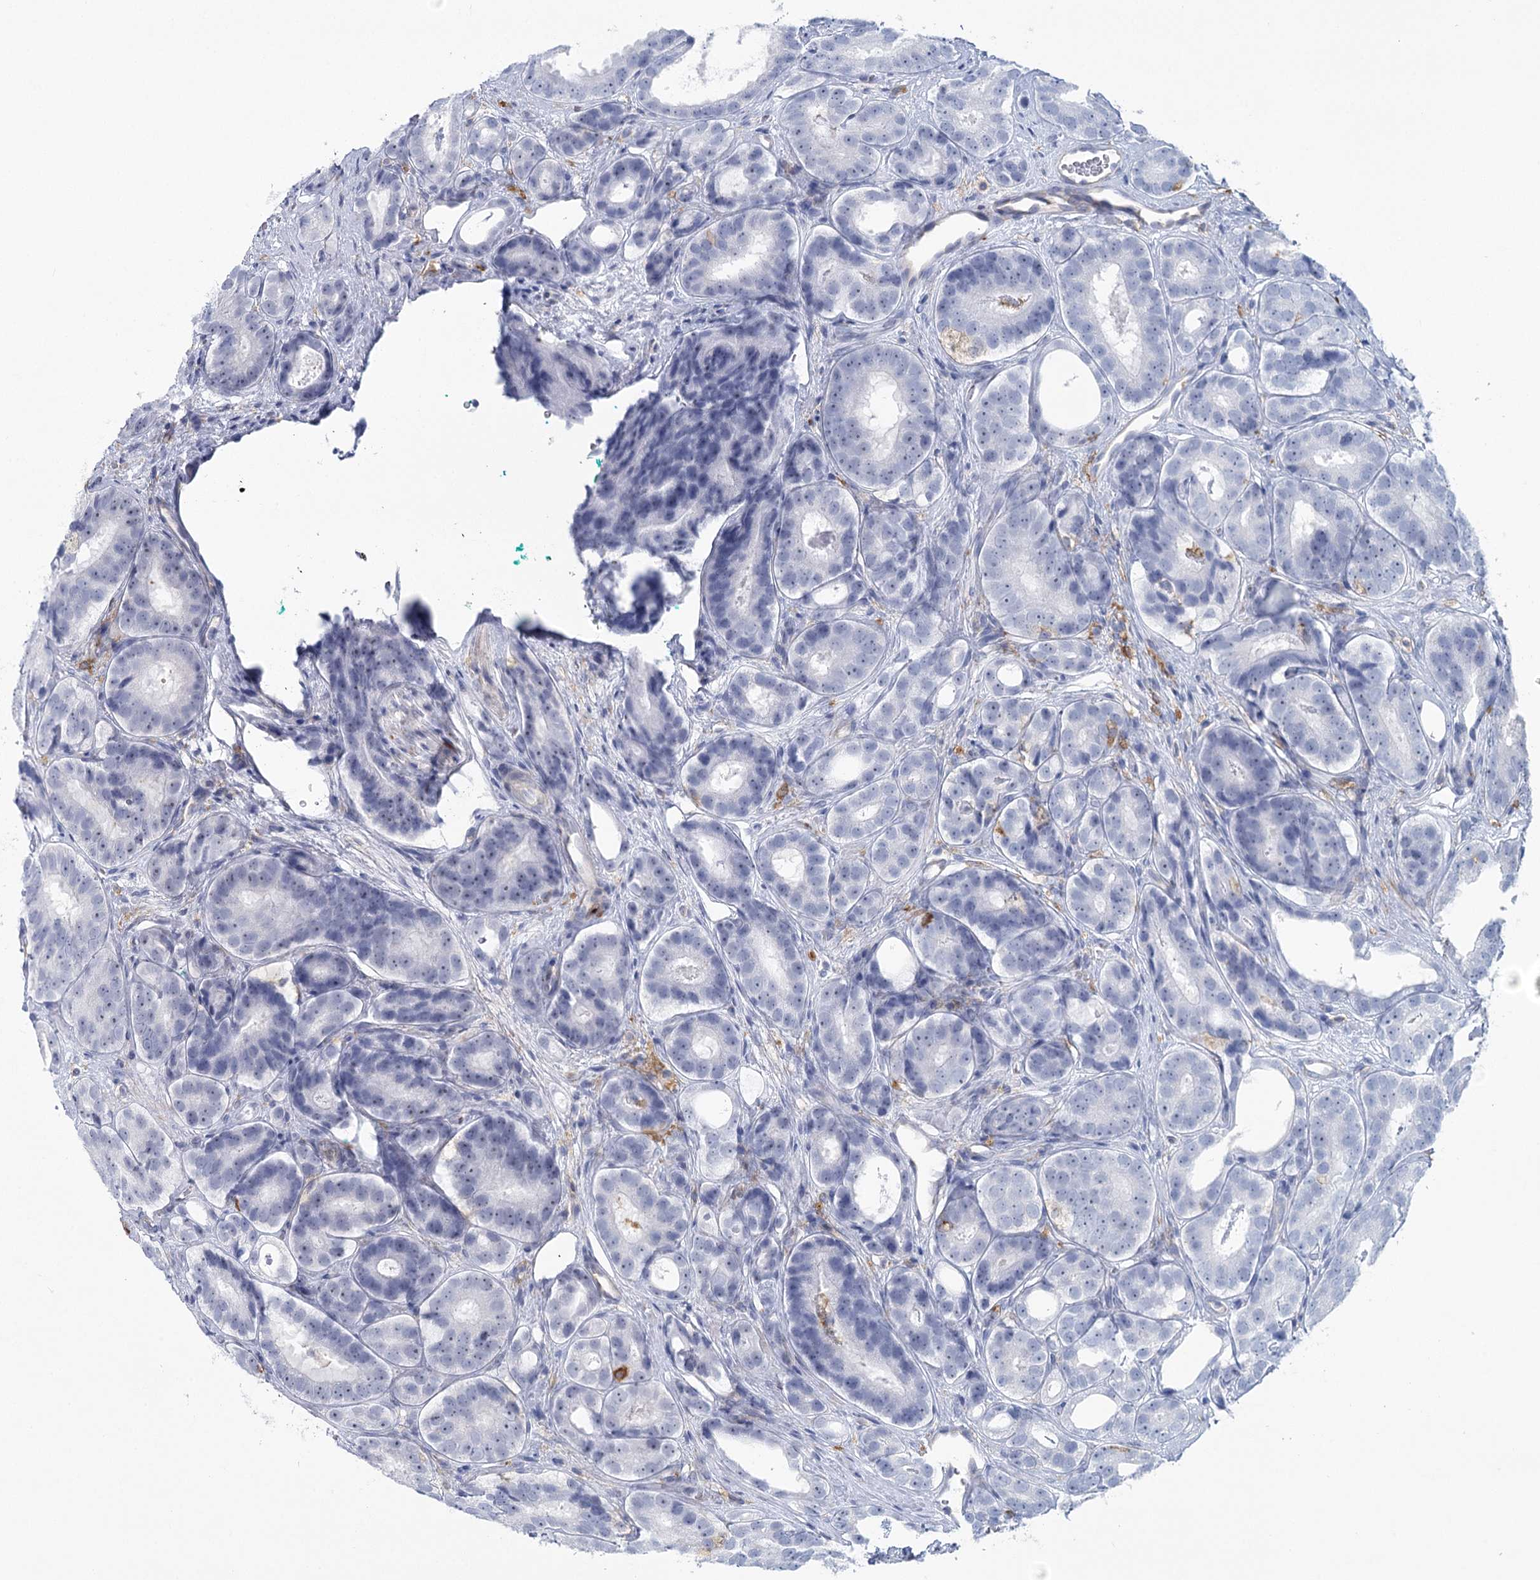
{"staining": {"intensity": "negative", "quantity": "none", "location": "none"}, "tissue": "prostate cancer", "cell_type": "Tumor cells", "image_type": "cancer", "snomed": [{"axis": "morphology", "description": "Adenocarcinoma, High grade"}, {"axis": "topography", "description": "Prostate"}], "caption": "Immunohistochemistry of prostate adenocarcinoma (high-grade) reveals no staining in tumor cells.", "gene": "CCDC88A", "patient": {"sex": "male", "age": 56}}